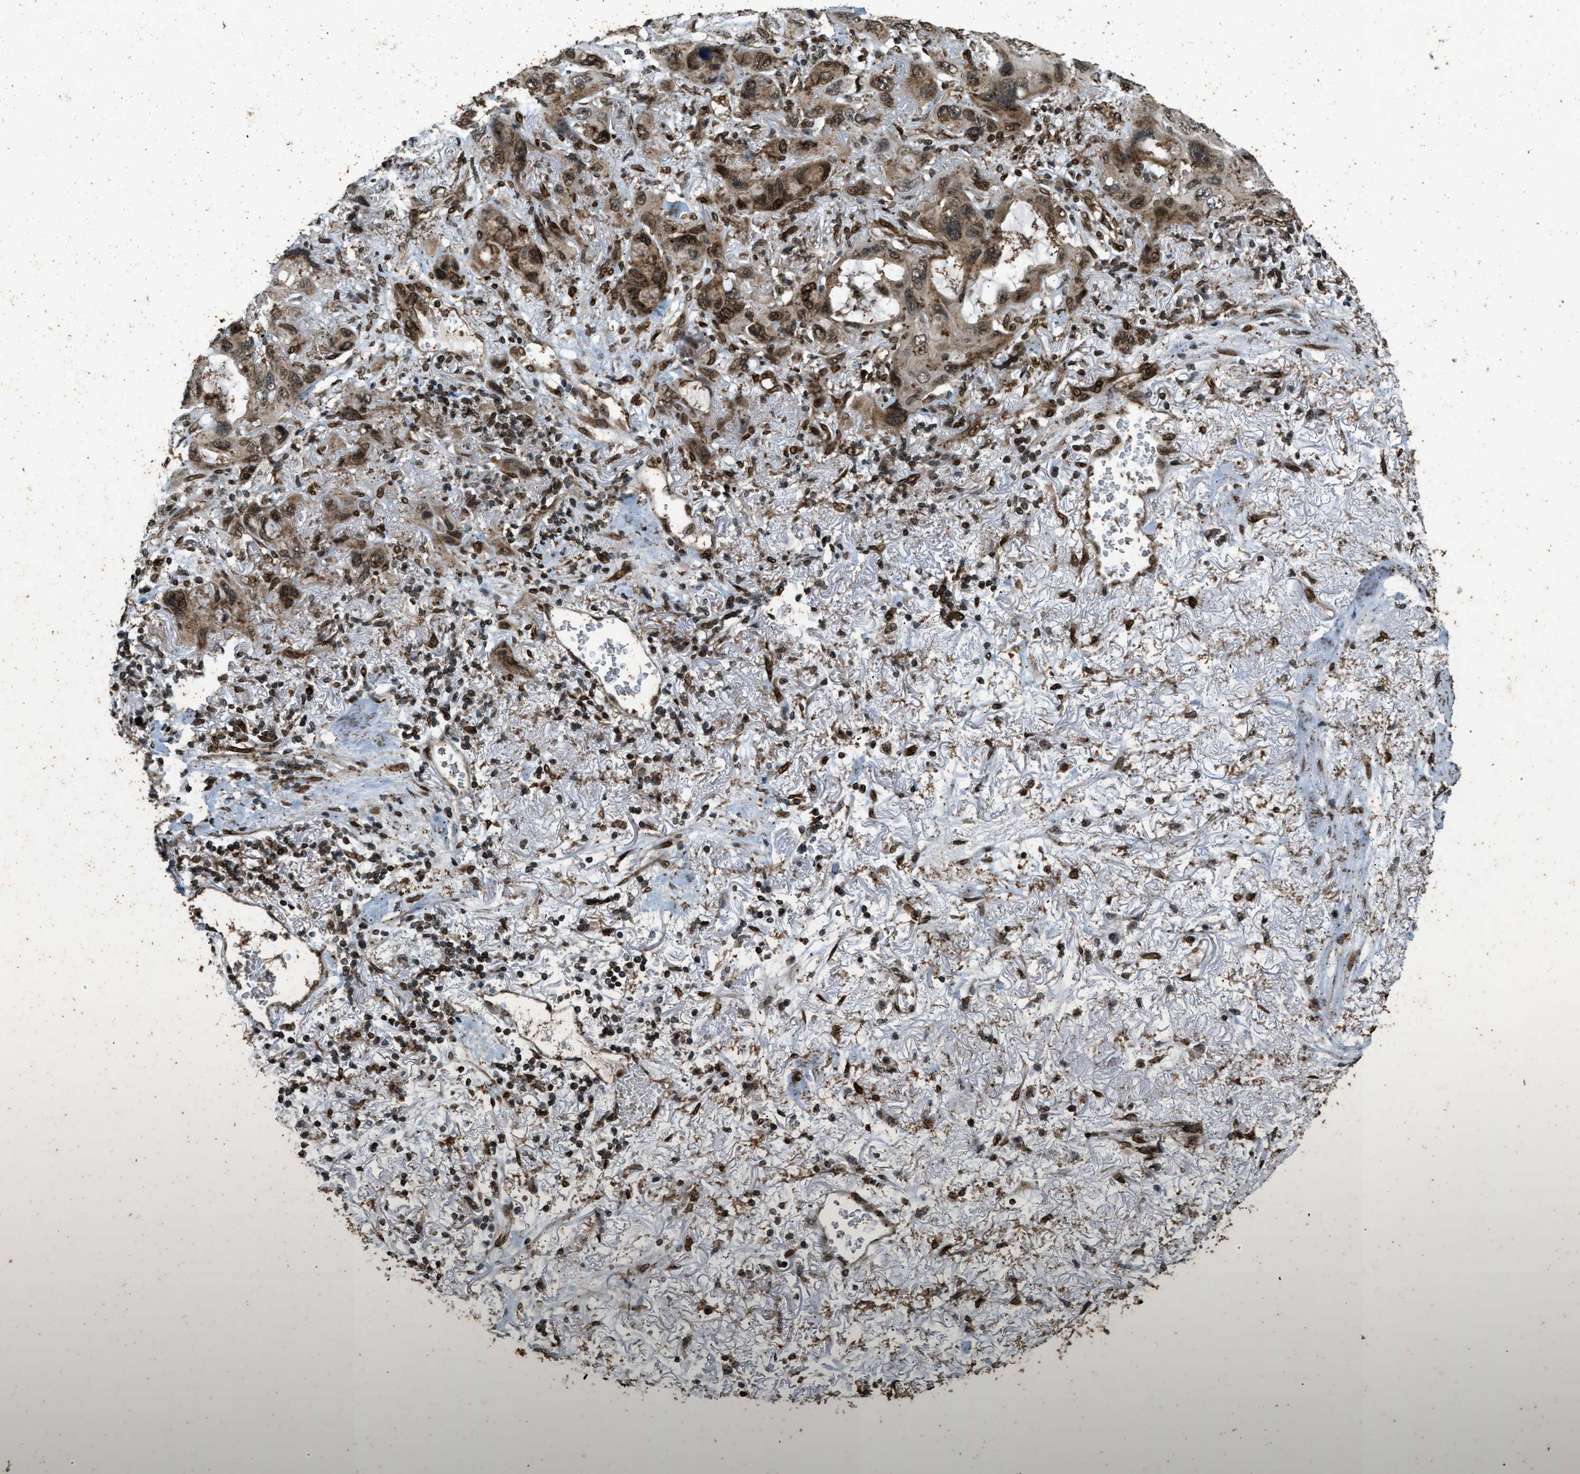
{"staining": {"intensity": "moderate", "quantity": "25%-75%", "location": "cytoplasmic/membranous,nuclear"}, "tissue": "lung cancer", "cell_type": "Tumor cells", "image_type": "cancer", "snomed": [{"axis": "morphology", "description": "Squamous cell carcinoma, NOS"}, {"axis": "topography", "description": "Lung"}], "caption": "Lung squamous cell carcinoma stained with a brown dye reveals moderate cytoplasmic/membranous and nuclear positive positivity in about 25%-75% of tumor cells.", "gene": "SYNE1", "patient": {"sex": "female", "age": 73}}